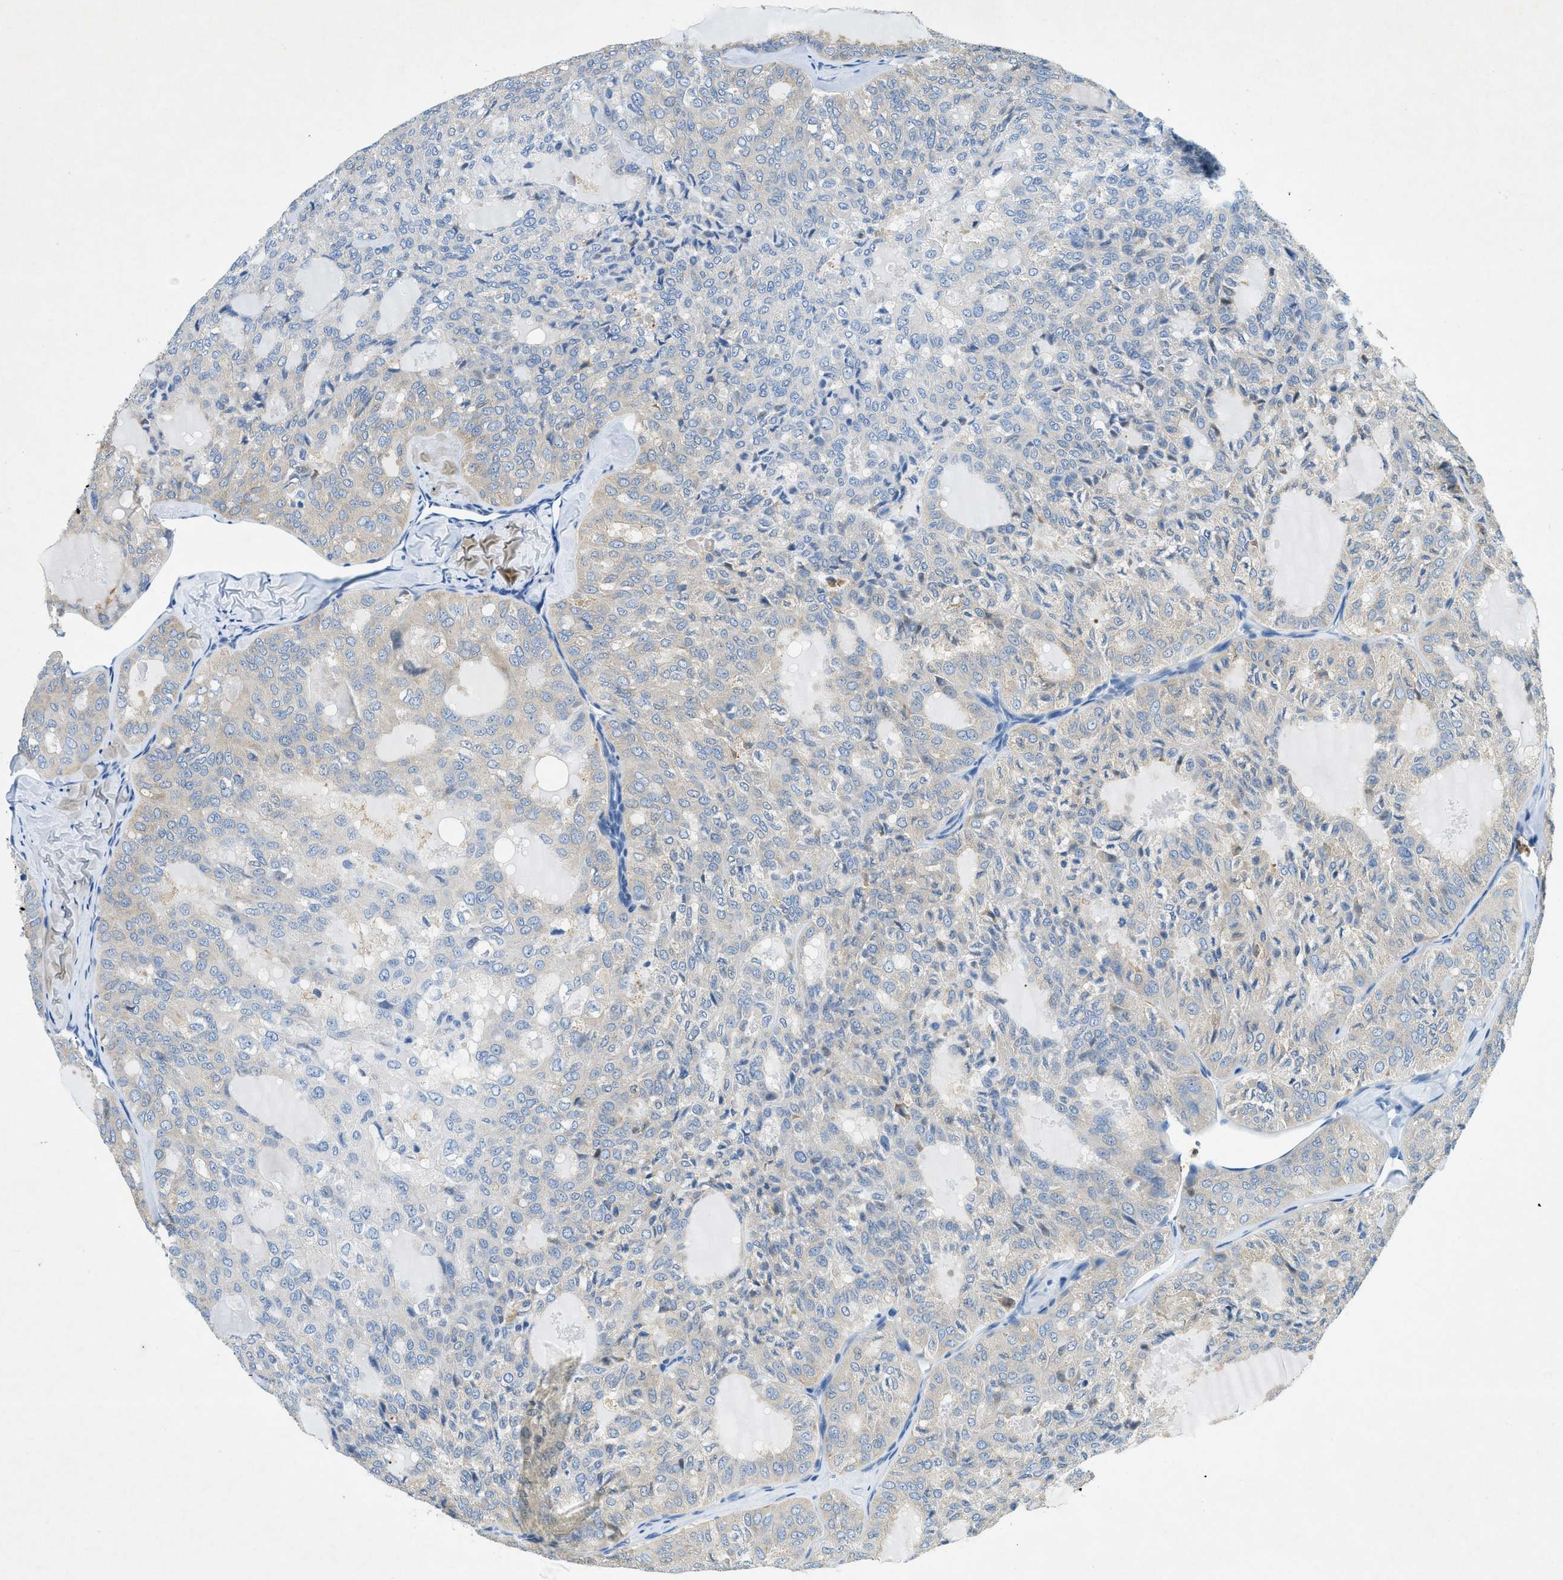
{"staining": {"intensity": "negative", "quantity": "none", "location": "none"}, "tissue": "thyroid cancer", "cell_type": "Tumor cells", "image_type": "cancer", "snomed": [{"axis": "morphology", "description": "Follicular adenoma carcinoma, NOS"}, {"axis": "topography", "description": "Thyroid gland"}], "caption": "Immunohistochemistry of human thyroid cancer (follicular adenoma carcinoma) shows no expression in tumor cells.", "gene": "ZDHHC13", "patient": {"sex": "male", "age": 75}}